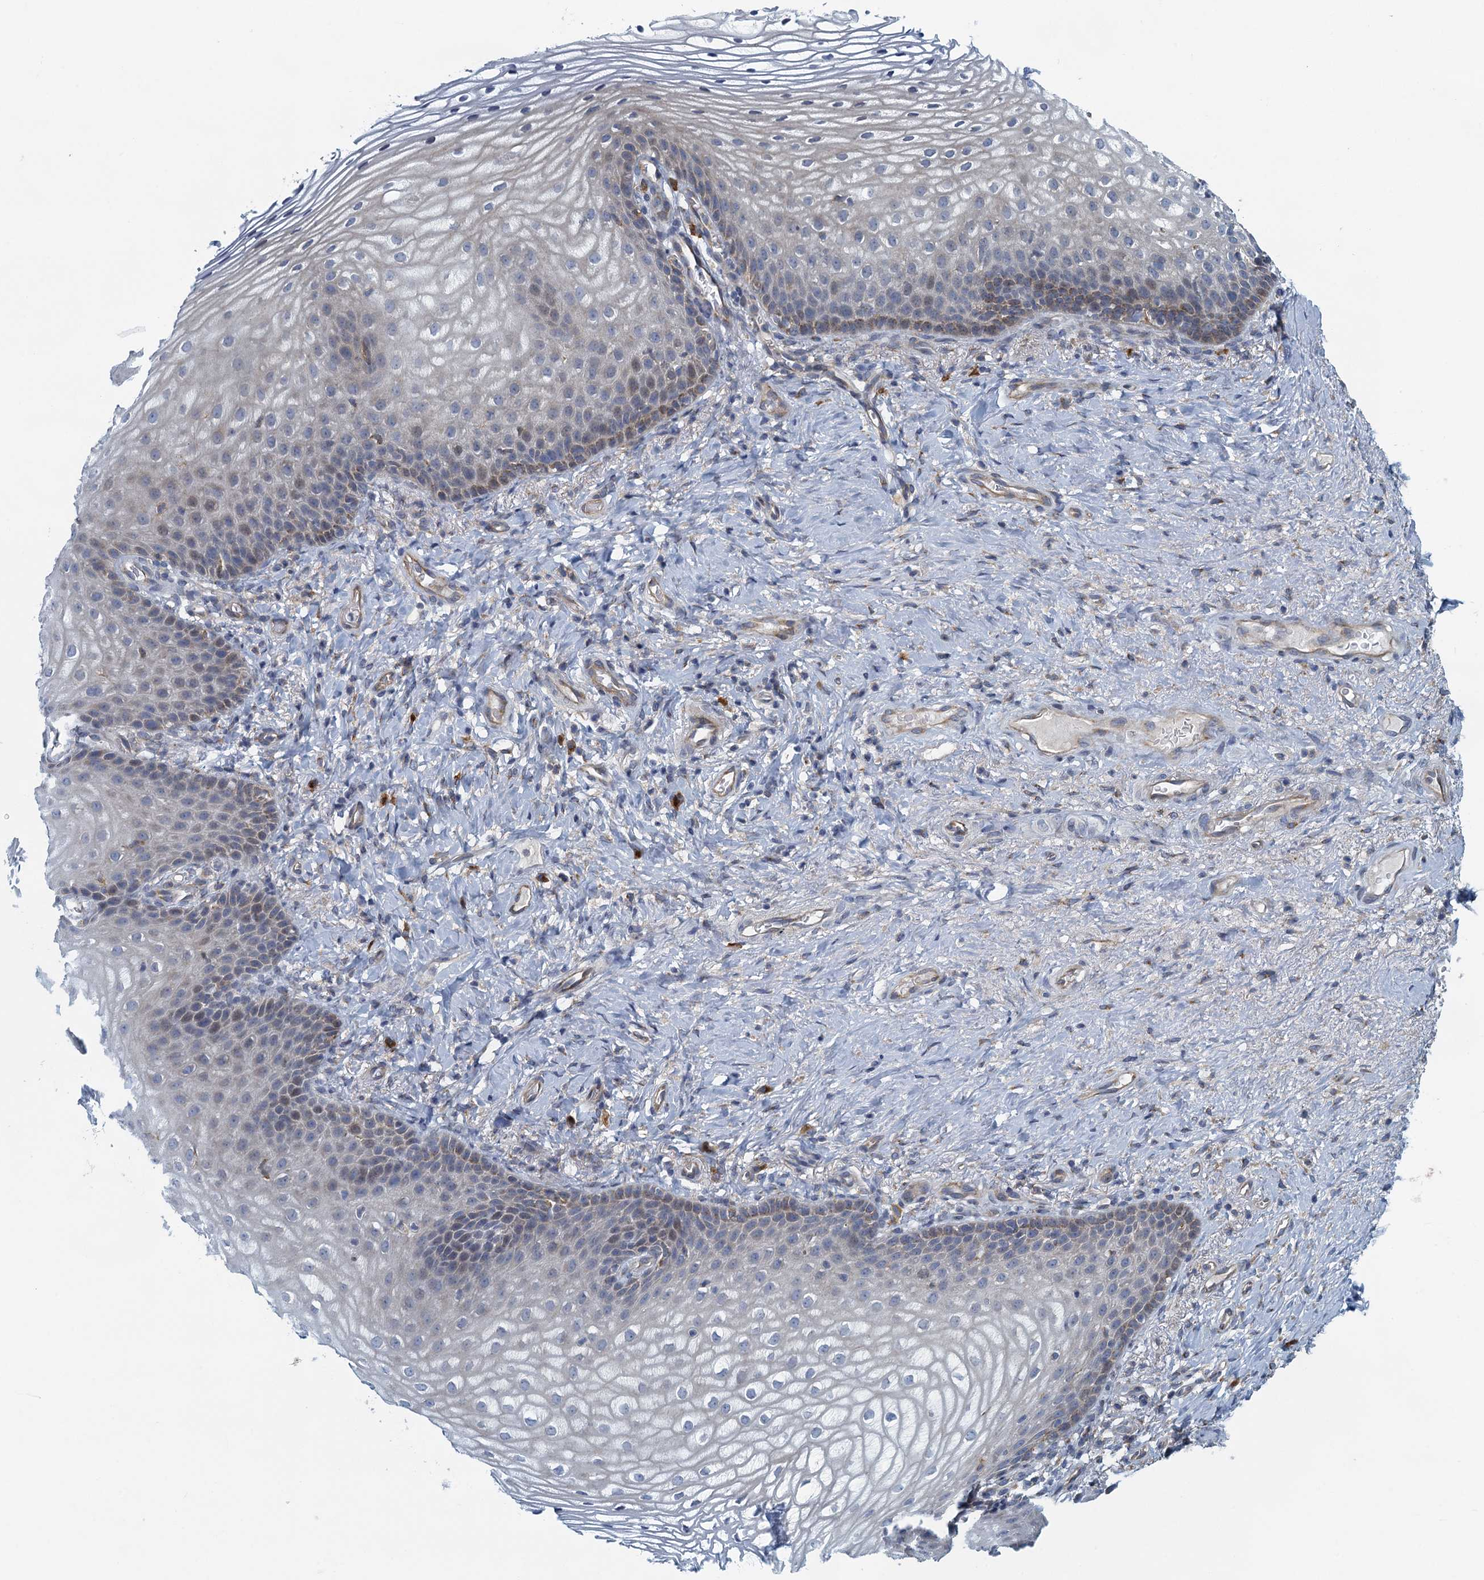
{"staining": {"intensity": "weak", "quantity": "<25%", "location": "cytoplasmic/membranous"}, "tissue": "vagina", "cell_type": "Squamous epithelial cells", "image_type": "normal", "snomed": [{"axis": "morphology", "description": "Normal tissue, NOS"}, {"axis": "topography", "description": "Vagina"}], "caption": "Benign vagina was stained to show a protein in brown. There is no significant positivity in squamous epithelial cells.", "gene": "ALG2", "patient": {"sex": "female", "age": 60}}